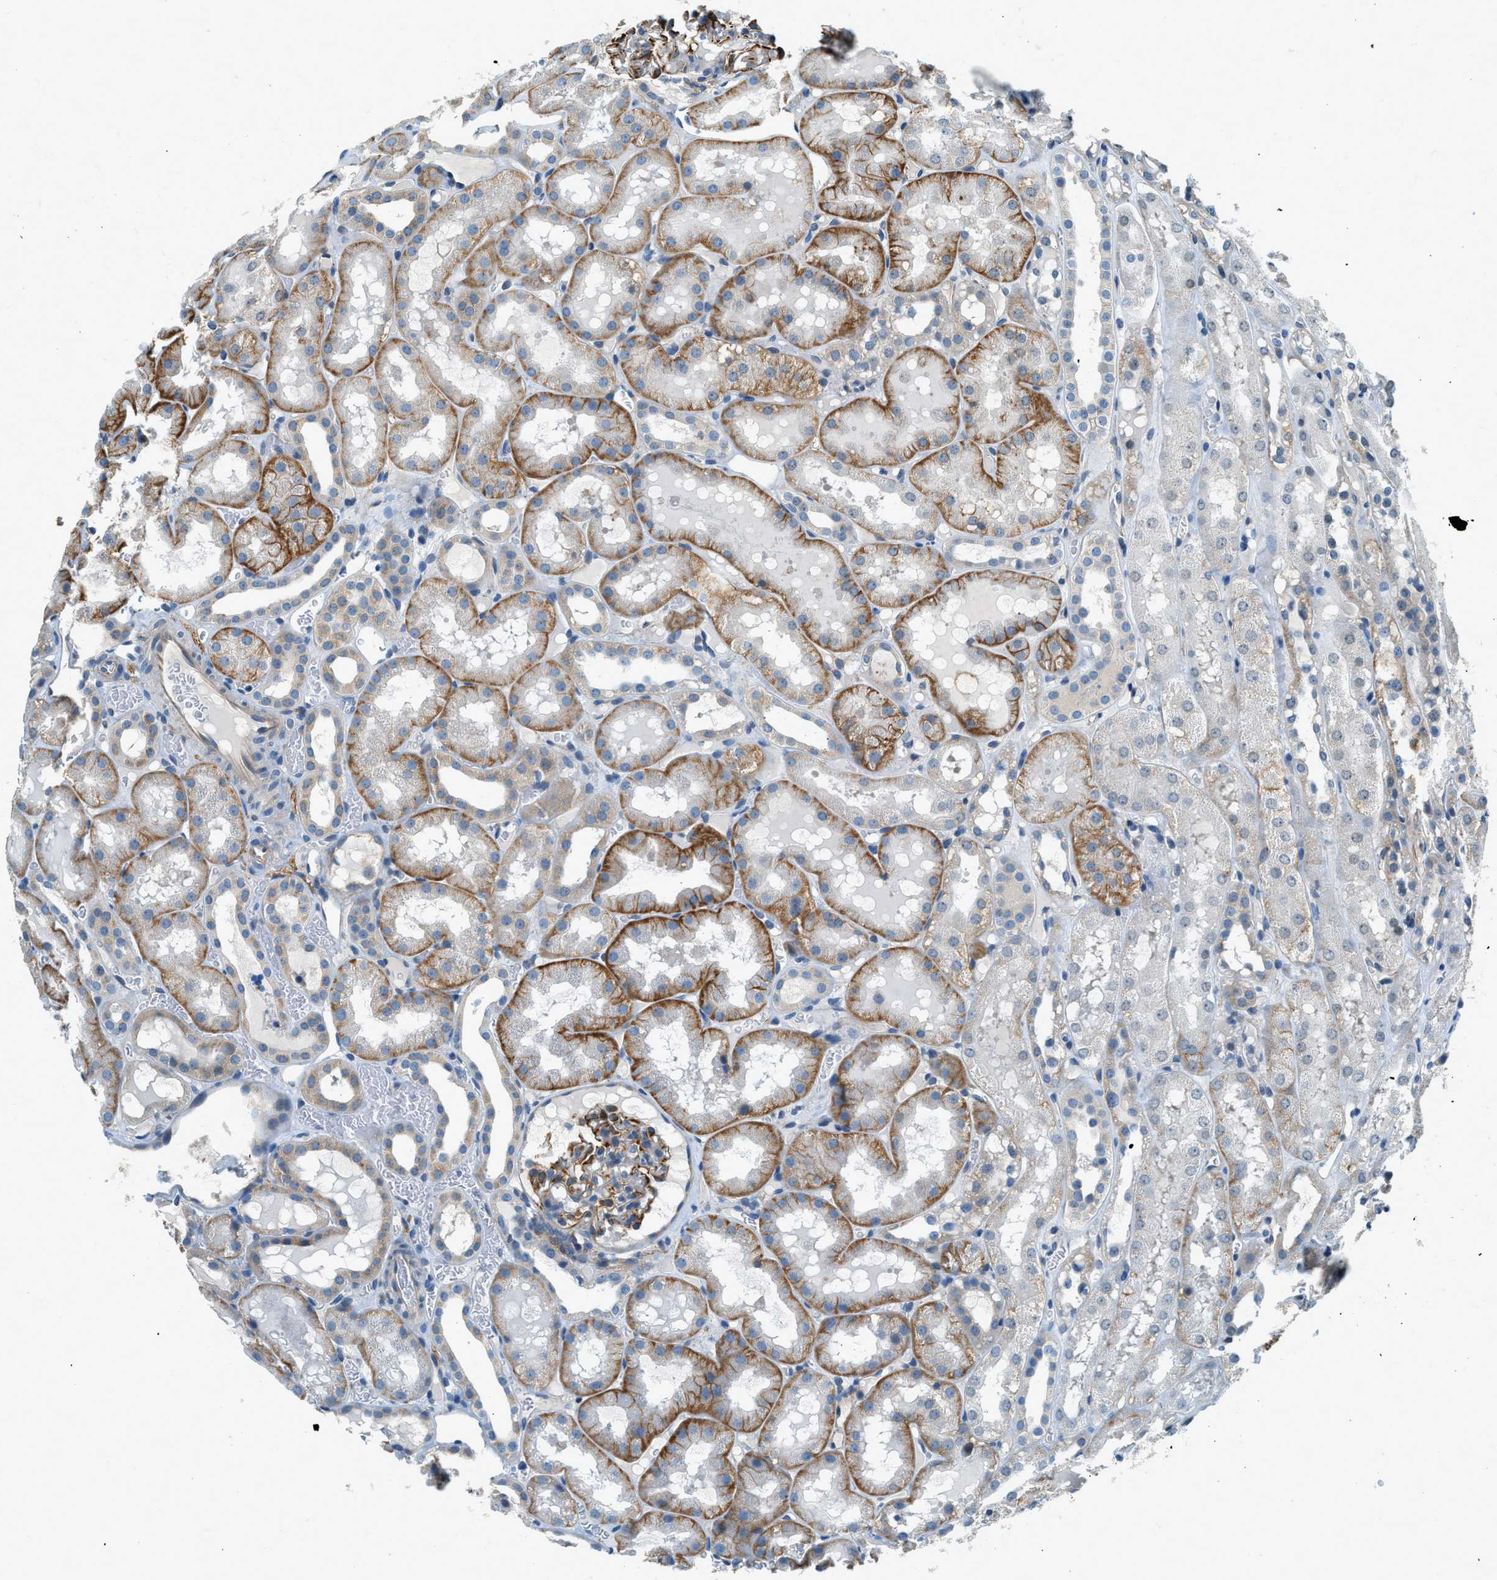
{"staining": {"intensity": "moderate", "quantity": "25%-75%", "location": "cytoplasmic/membranous"}, "tissue": "kidney", "cell_type": "Cells in glomeruli", "image_type": "normal", "snomed": [{"axis": "morphology", "description": "Normal tissue, NOS"}, {"axis": "topography", "description": "Kidney"}, {"axis": "topography", "description": "Urinary bladder"}], "caption": "Brown immunohistochemical staining in benign kidney displays moderate cytoplasmic/membranous staining in approximately 25%-75% of cells in glomeruli. The staining was performed using DAB, with brown indicating positive protein expression. Nuclei are stained blue with hematoxylin.", "gene": "ZNF367", "patient": {"sex": "male", "age": 16}}